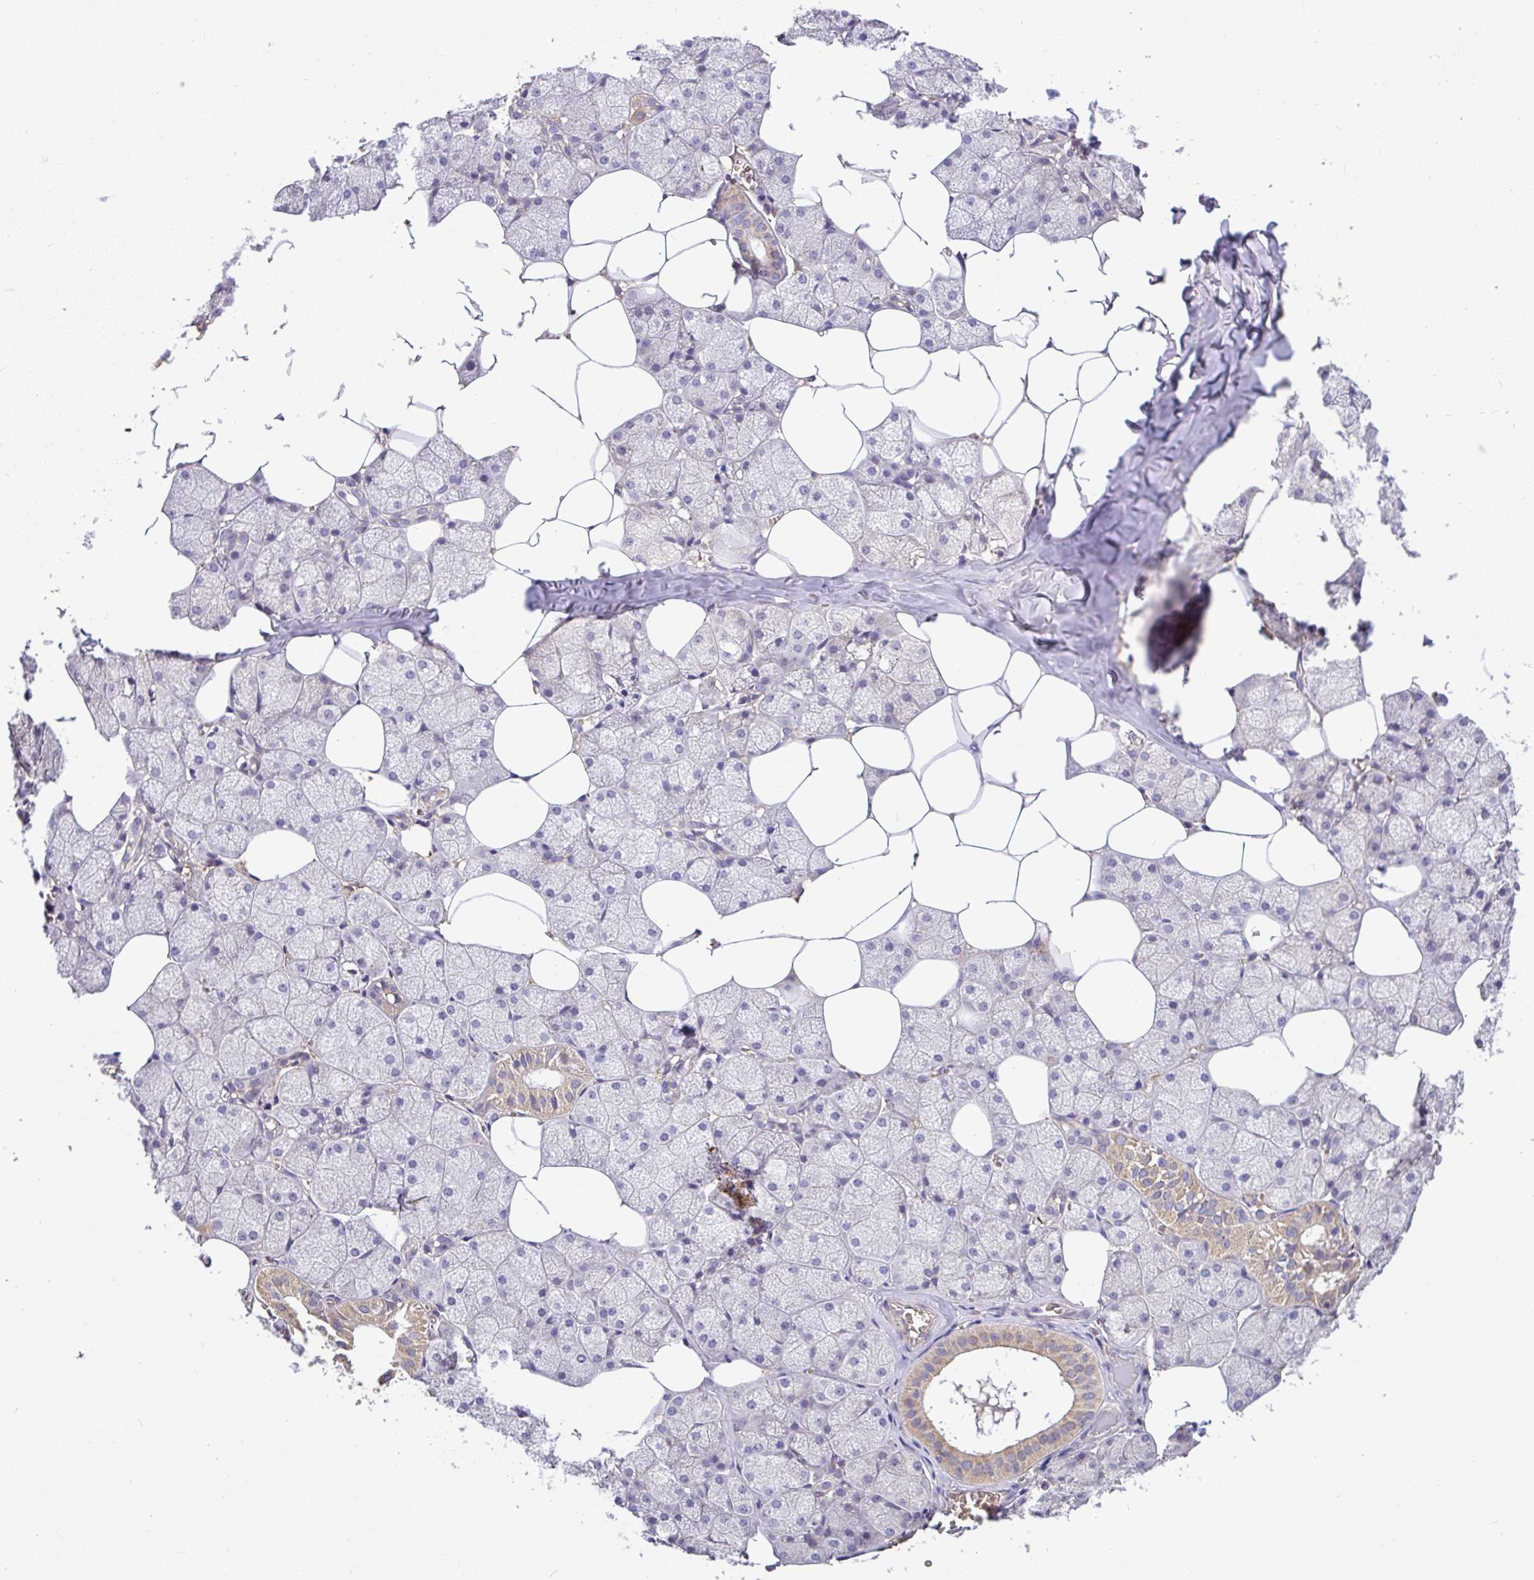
{"staining": {"intensity": "weak", "quantity": "25%-75%", "location": "cytoplasmic/membranous"}, "tissue": "salivary gland", "cell_type": "Glandular cells", "image_type": "normal", "snomed": [{"axis": "morphology", "description": "Normal tissue, NOS"}, {"axis": "topography", "description": "Salivary gland"}, {"axis": "topography", "description": "Peripheral nerve tissue"}], "caption": "Salivary gland stained for a protein (brown) reveals weak cytoplasmic/membranous positive staining in about 25%-75% of glandular cells.", "gene": "C1QTNF9B", "patient": {"sex": "male", "age": 38}}